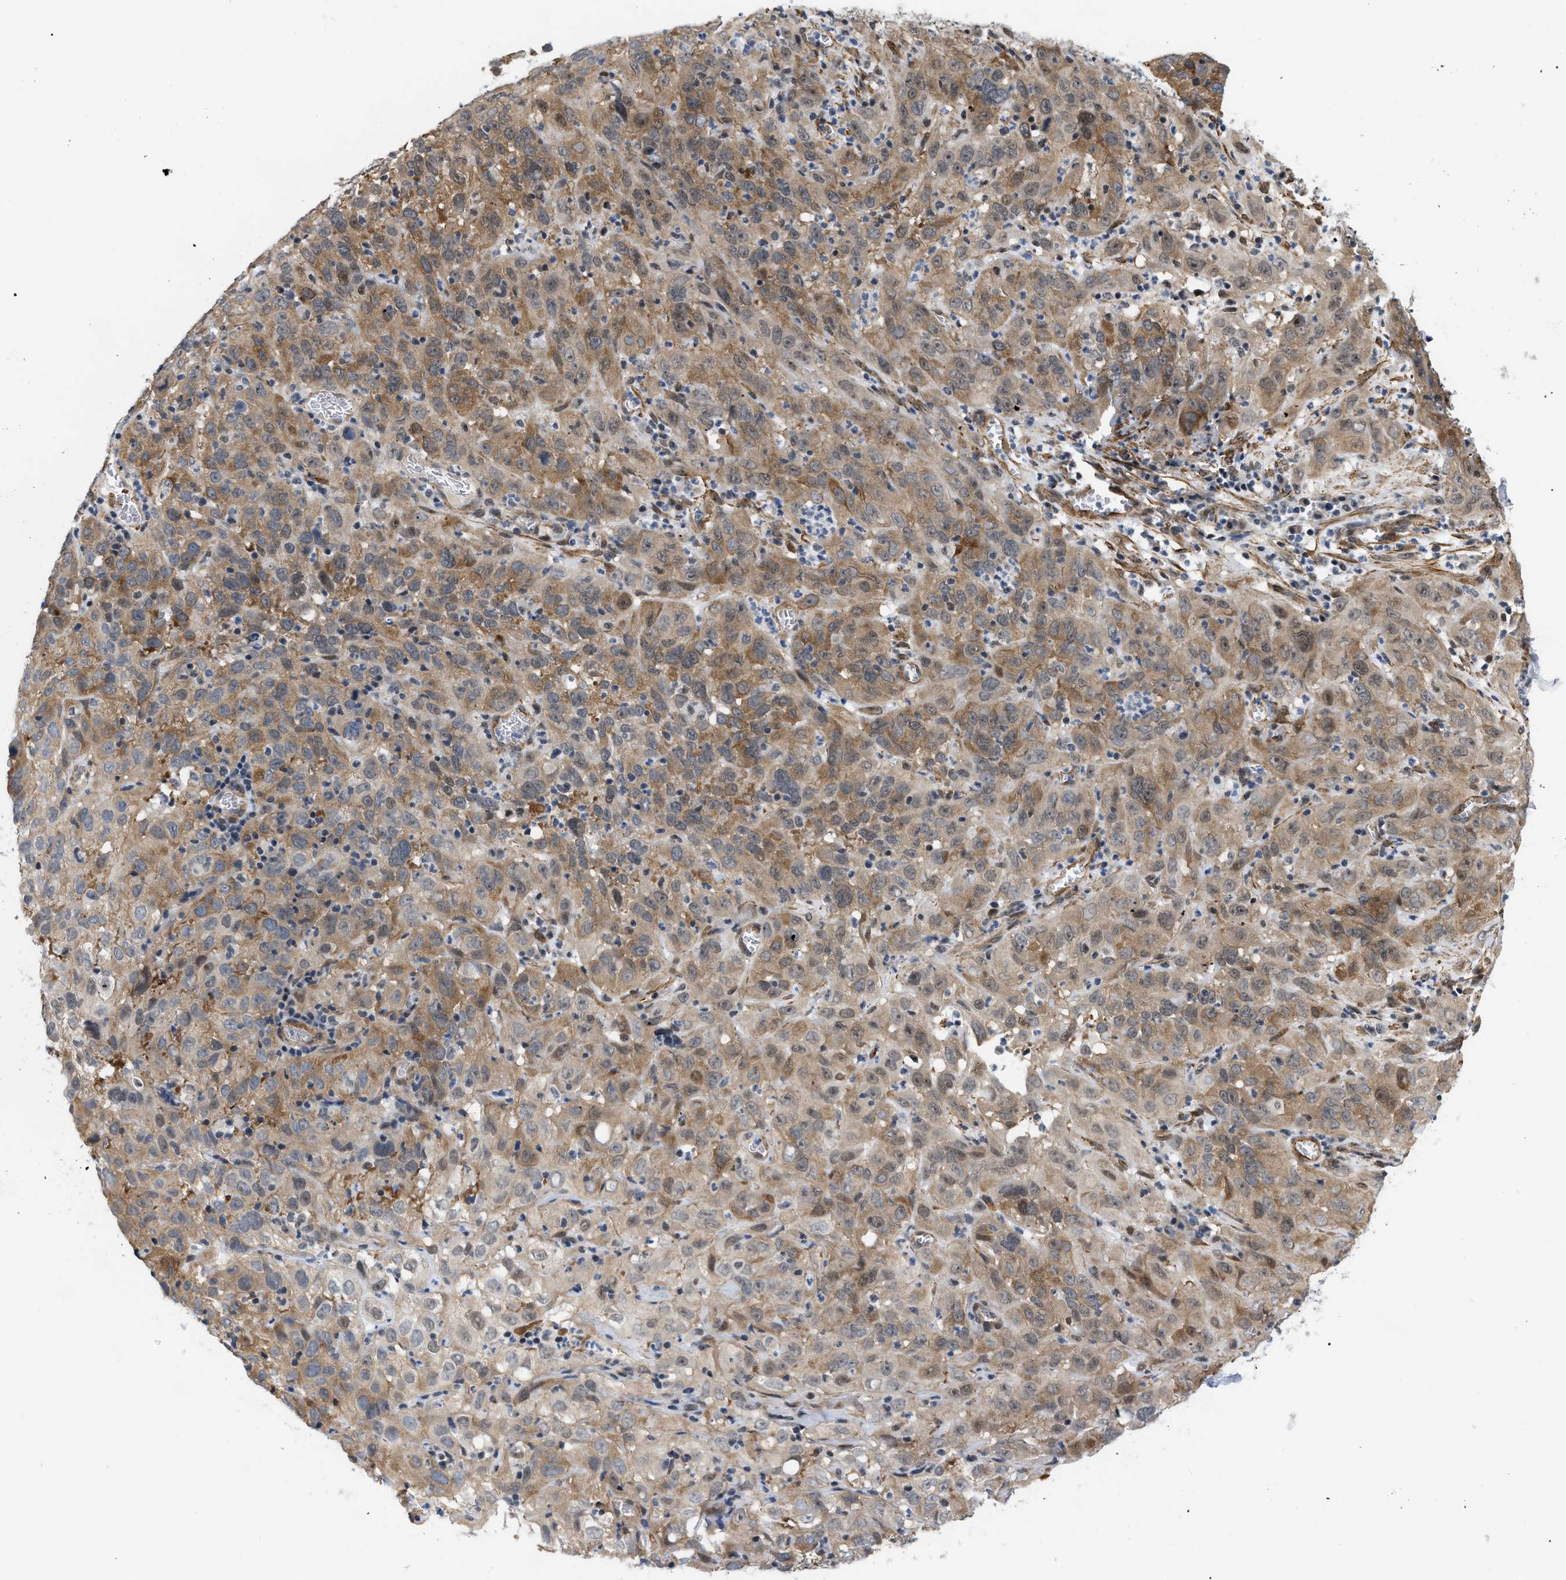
{"staining": {"intensity": "moderate", "quantity": ">75%", "location": "cytoplasmic/membranous"}, "tissue": "cervical cancer", "cell_type": "Tumor cells", "image_type": "cancer", "snomed": [{"axis": "morphology", "description": "Squamous cell carcinoma, NOS"}, {"axis": "topography", "description": "Cervix"}], "caption": "Cervical squamous cell carcinoma tissue shows moderate cytoplasmic/membranous expression in approximately >75% of tumor cells", "gene": "GPRASP2", "patient": {"sex": "female", "age": 32}}